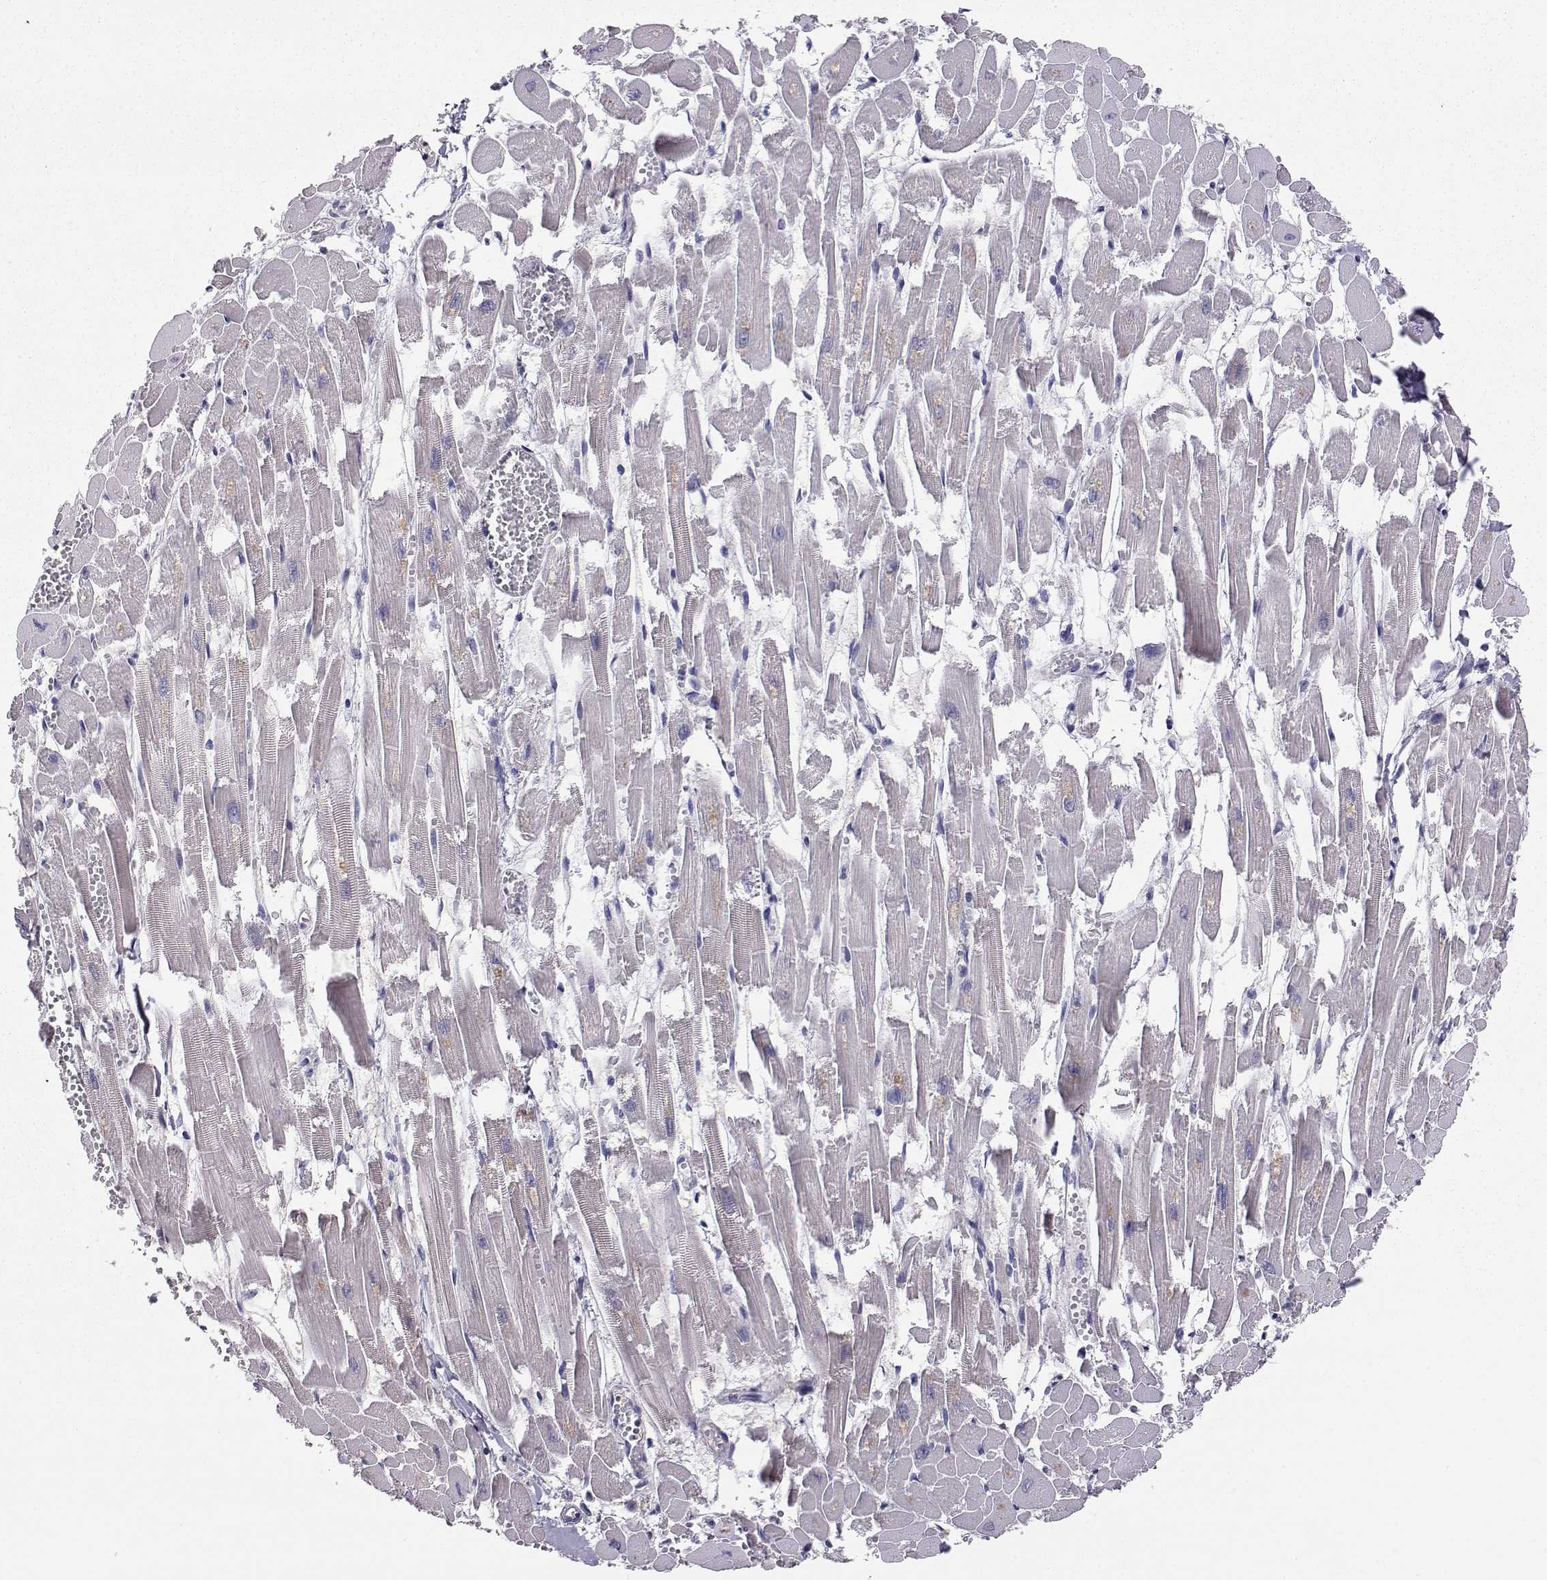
{"staining": {"intensity": "negative", "quantity": "none", "location": "none"}, "tissue": "heart muscle", "cell_type": "Cardiomyocytes", "image_type": "normal", "snomed": [{"axis": "morphology", "description": "Normal tissue, NOS"}, {"axis": "topography", "description": "Heart"}], "caption": "The immunohistochemistry micrograph has no significant staining in cardiomyocytes of heart muscle.", "gene": "AKR1B1", "patient": {"sex": "female", "age": 52}}